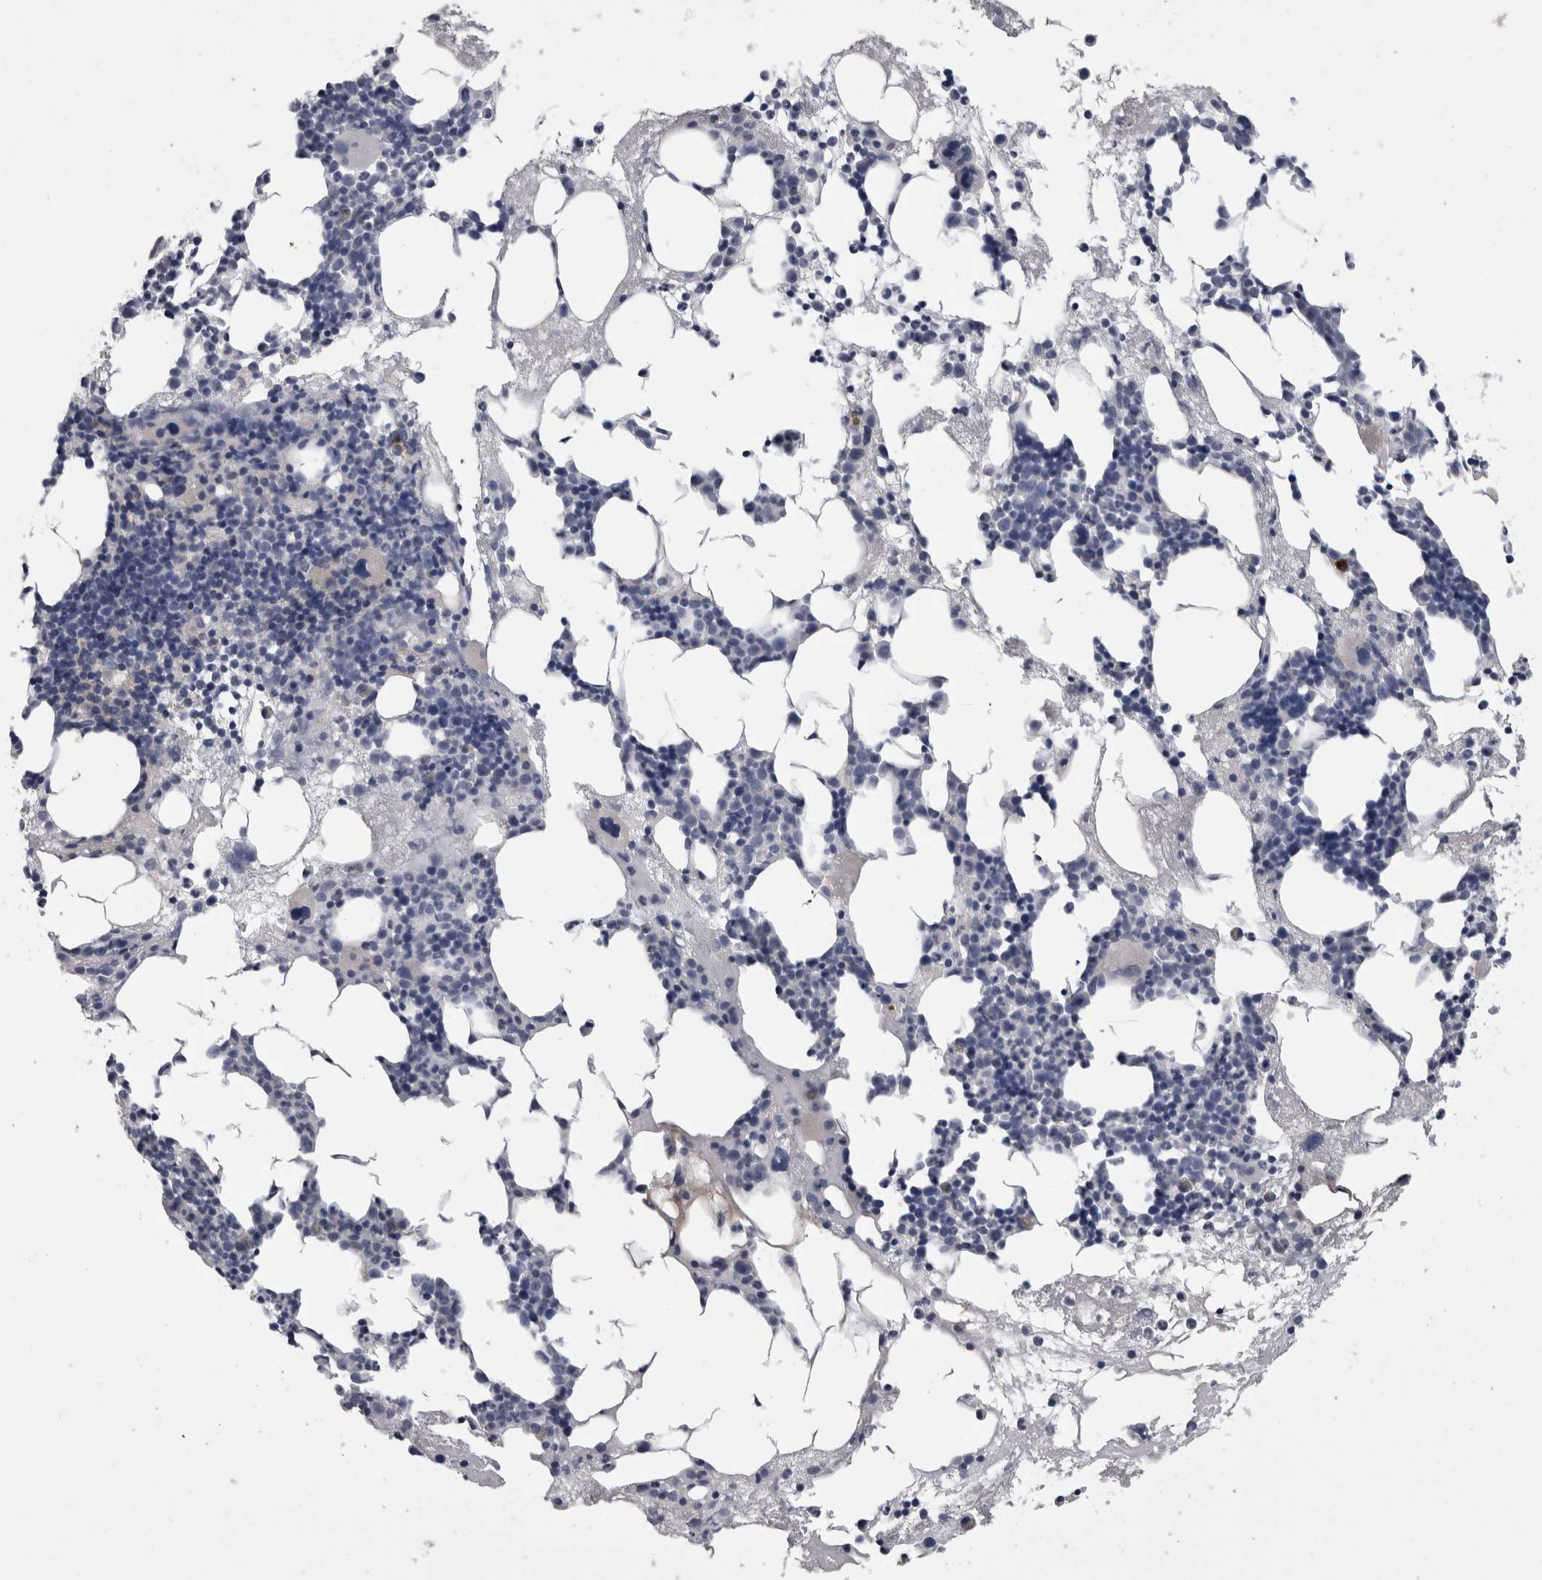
{"staining": {"intensity": "negative", "quantity": "none", "location": "none"}, "tissue": "bone marrow", "cell_type": "Hematopoietic cells", "image_type": "normal", "snomed": [{"axis": "morphology", "description": "Normal tissue, NOS"}, {"axis": "morphology", "description": "Inflammation, NOS"}, {"axis": "topography", "description": "Bone marrow"}], "caption": "The image demonstrates no staining of hematopoietic cells in benign bone marrow. (IHC, brightfield microscopy, high magnification).", "gene": "AFMID", "patient": {"sex": "female", "age": 81}}